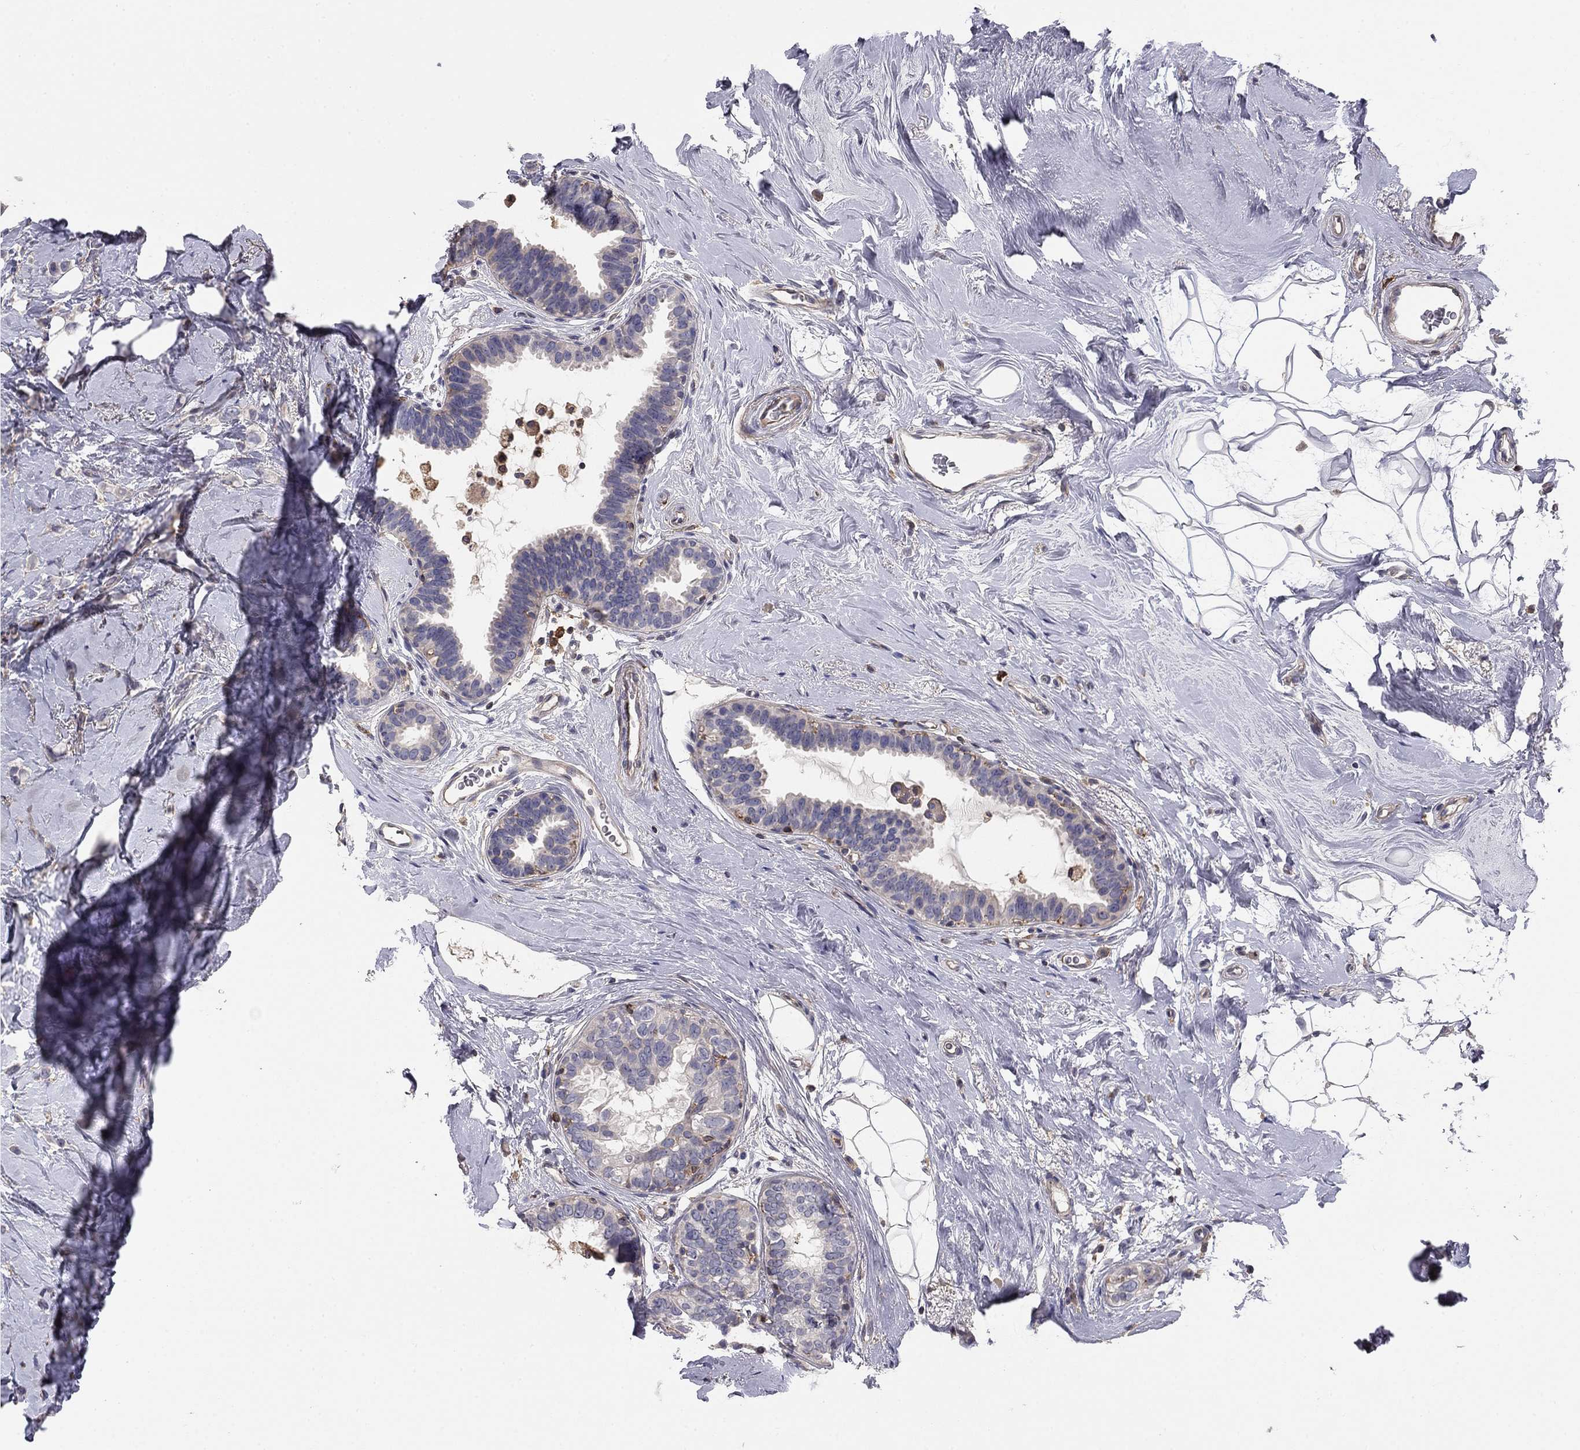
{"staining": {"intensity": "negative", "quantity": "none", "location": "none"}, "tissue": "breast cancer", "cell_type": "Tumor cells", "image_type": "cancer", "snomed": [{"axis": "morphology", "description": "Duct carcinoma"}, {"axis": "topography", "description": "Breast"}], "caption": "An immunohistochemistry (IHC) image of breast cancer is shown. There is no staining in tumor cells of breast cancer.", "gene": "PLCB2", "patient": {"sex": "female", "age": 55}}